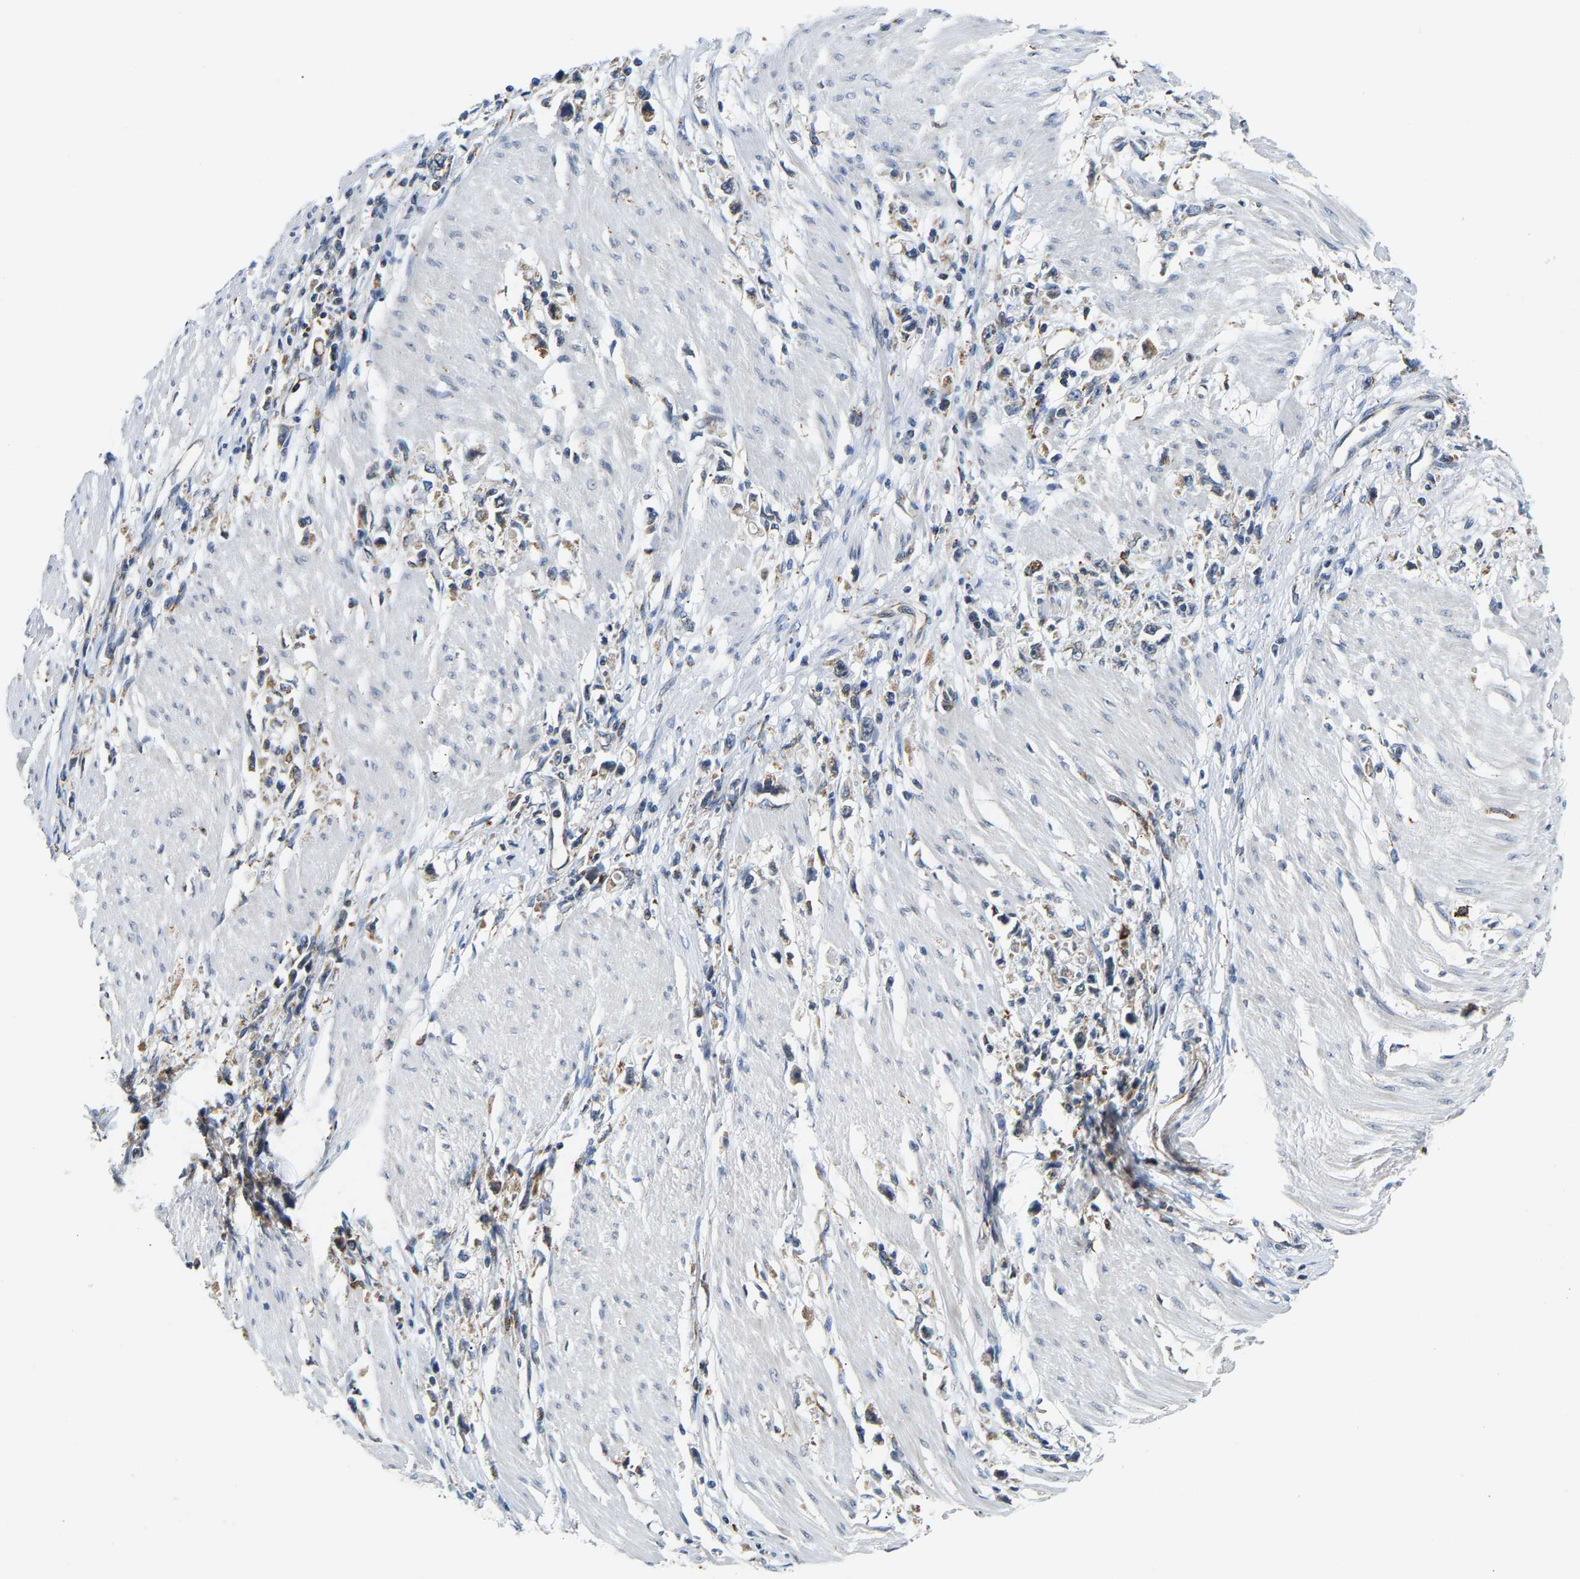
{"staining": {"intensity": "moderate", "quantity": ">75%", "location": "cytoplasmic/membranous"}, "tissue": "stomach cancer", "cell_type": "Tumor cells", "image_type": "cancer", "snomed": [{"axis": "morphology", "description": "Adenocarcinoma, NOS"}, {"axis": "topography", "description": "Stomach"}], "caption": "Human stomach cancer (adenocarcinoma) stained with a protein marker displays moderate staining in tumor cells.", "gene": "GIMAP7", "patient": {"sex": "female", "age": 59}}